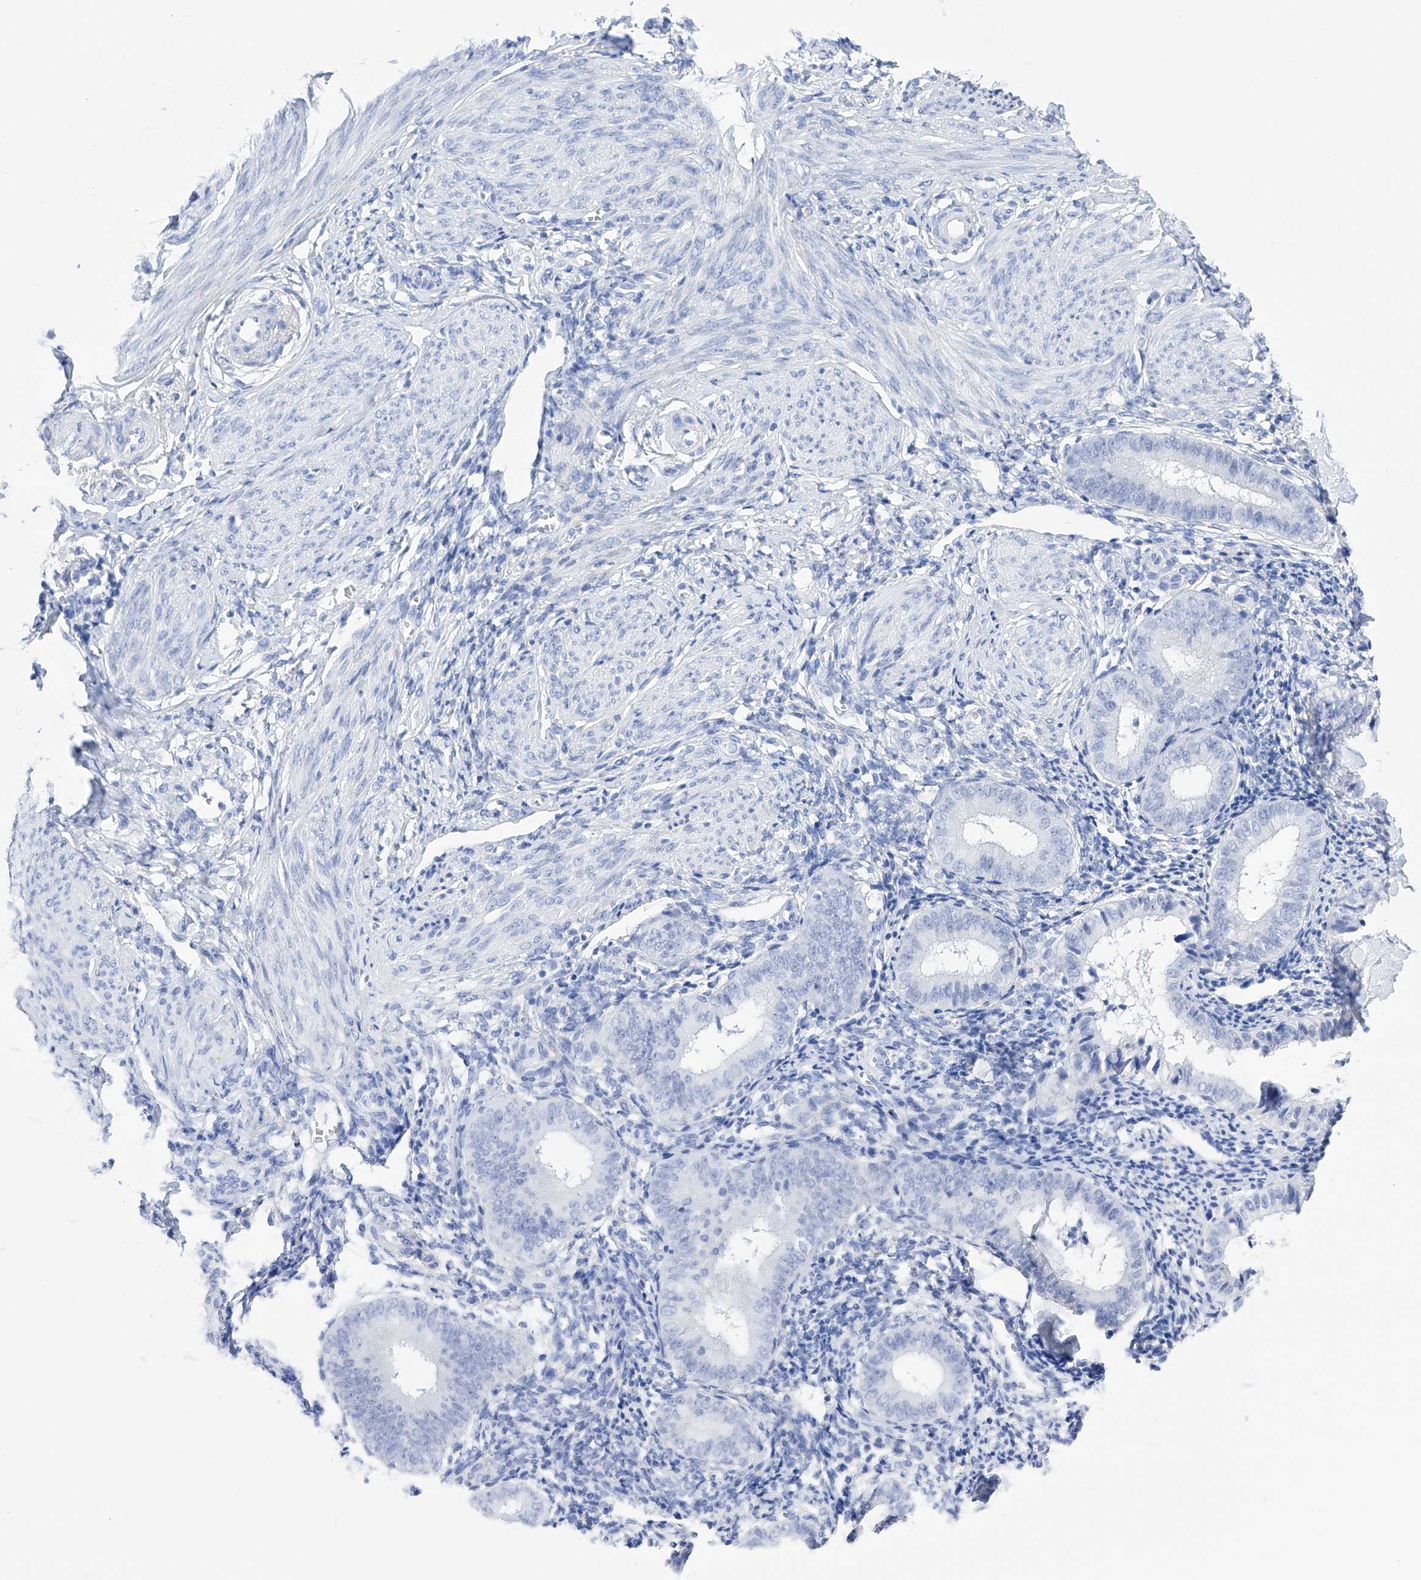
{"staining": {"intensity": "negative", "quantity": "none", "location": "none"}, "tissue": "endometrium", "cell_type": "Cells in endometrial stroma", "image_type": "normal", "snomed": [{"axis": "morphology", "description": "Normal tissue, NOS"}, {"axis": "topography", "description": "Uterus"}, {"axis": "topography", "description": "Endometrium"}], "caption": "The histopathology image demonstrates no significant positivity in cells in endometrial stroma of endometrium.", "gene": "FLG", "patient": {"sex": "female", "age": 48}}